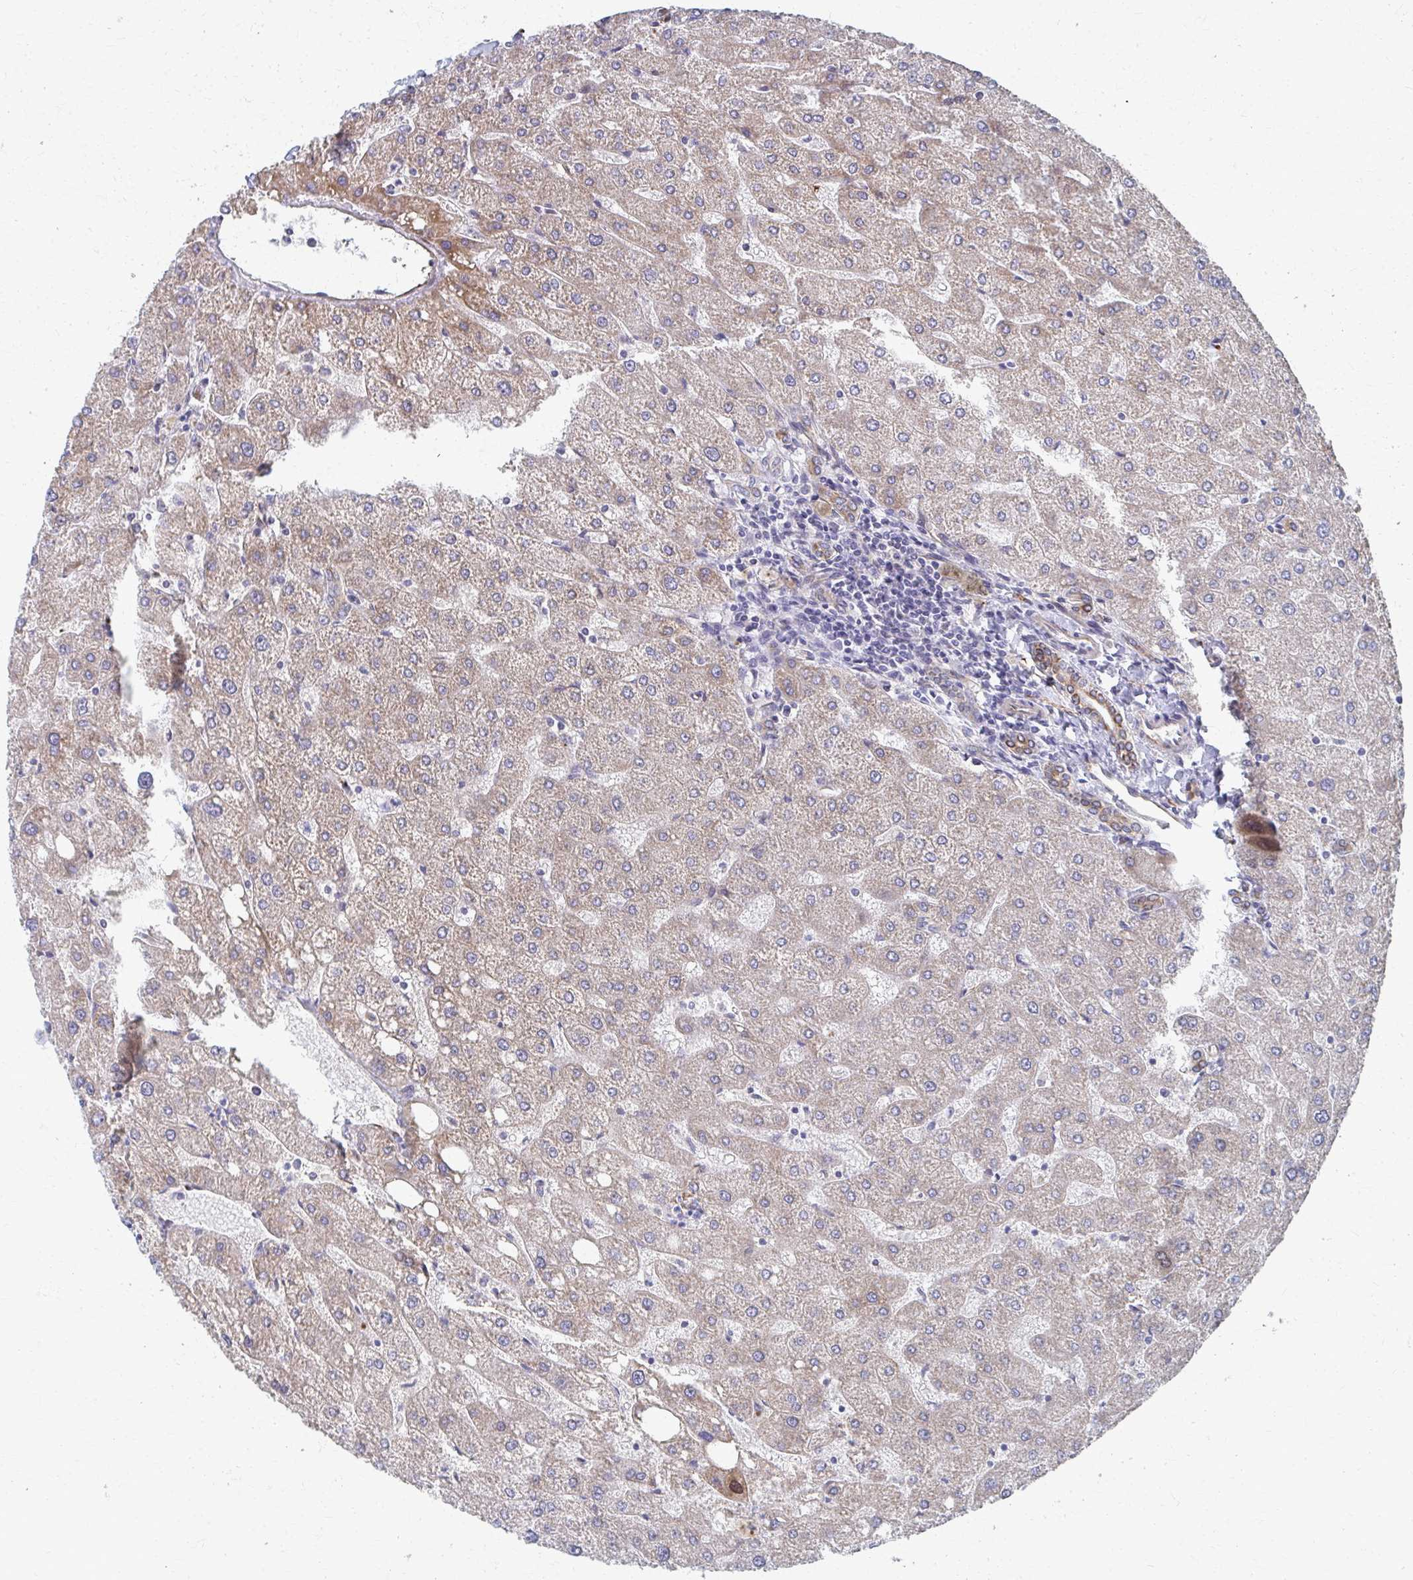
{"staining": {"intensity": "moderate", "quantity": ">75%", "location": "cytoplasmic/membranous"}, "tissue": "liver", "cell_type": "Cholangiocytes", "image_type": "normal", "snomed": [{"axis": "morphology", "description": "Normal tissue, NOS"}, {"axis": "topography", "description": "Liver"}], "caption": "Immunohistochemical staining of normal human liver exhibits medium levels of moderate cytoplasmic/membranous expression in about >75% of cholangiocytes.", "gene": "FAHD1", "patient": {"sex": "male", "age": 67}}